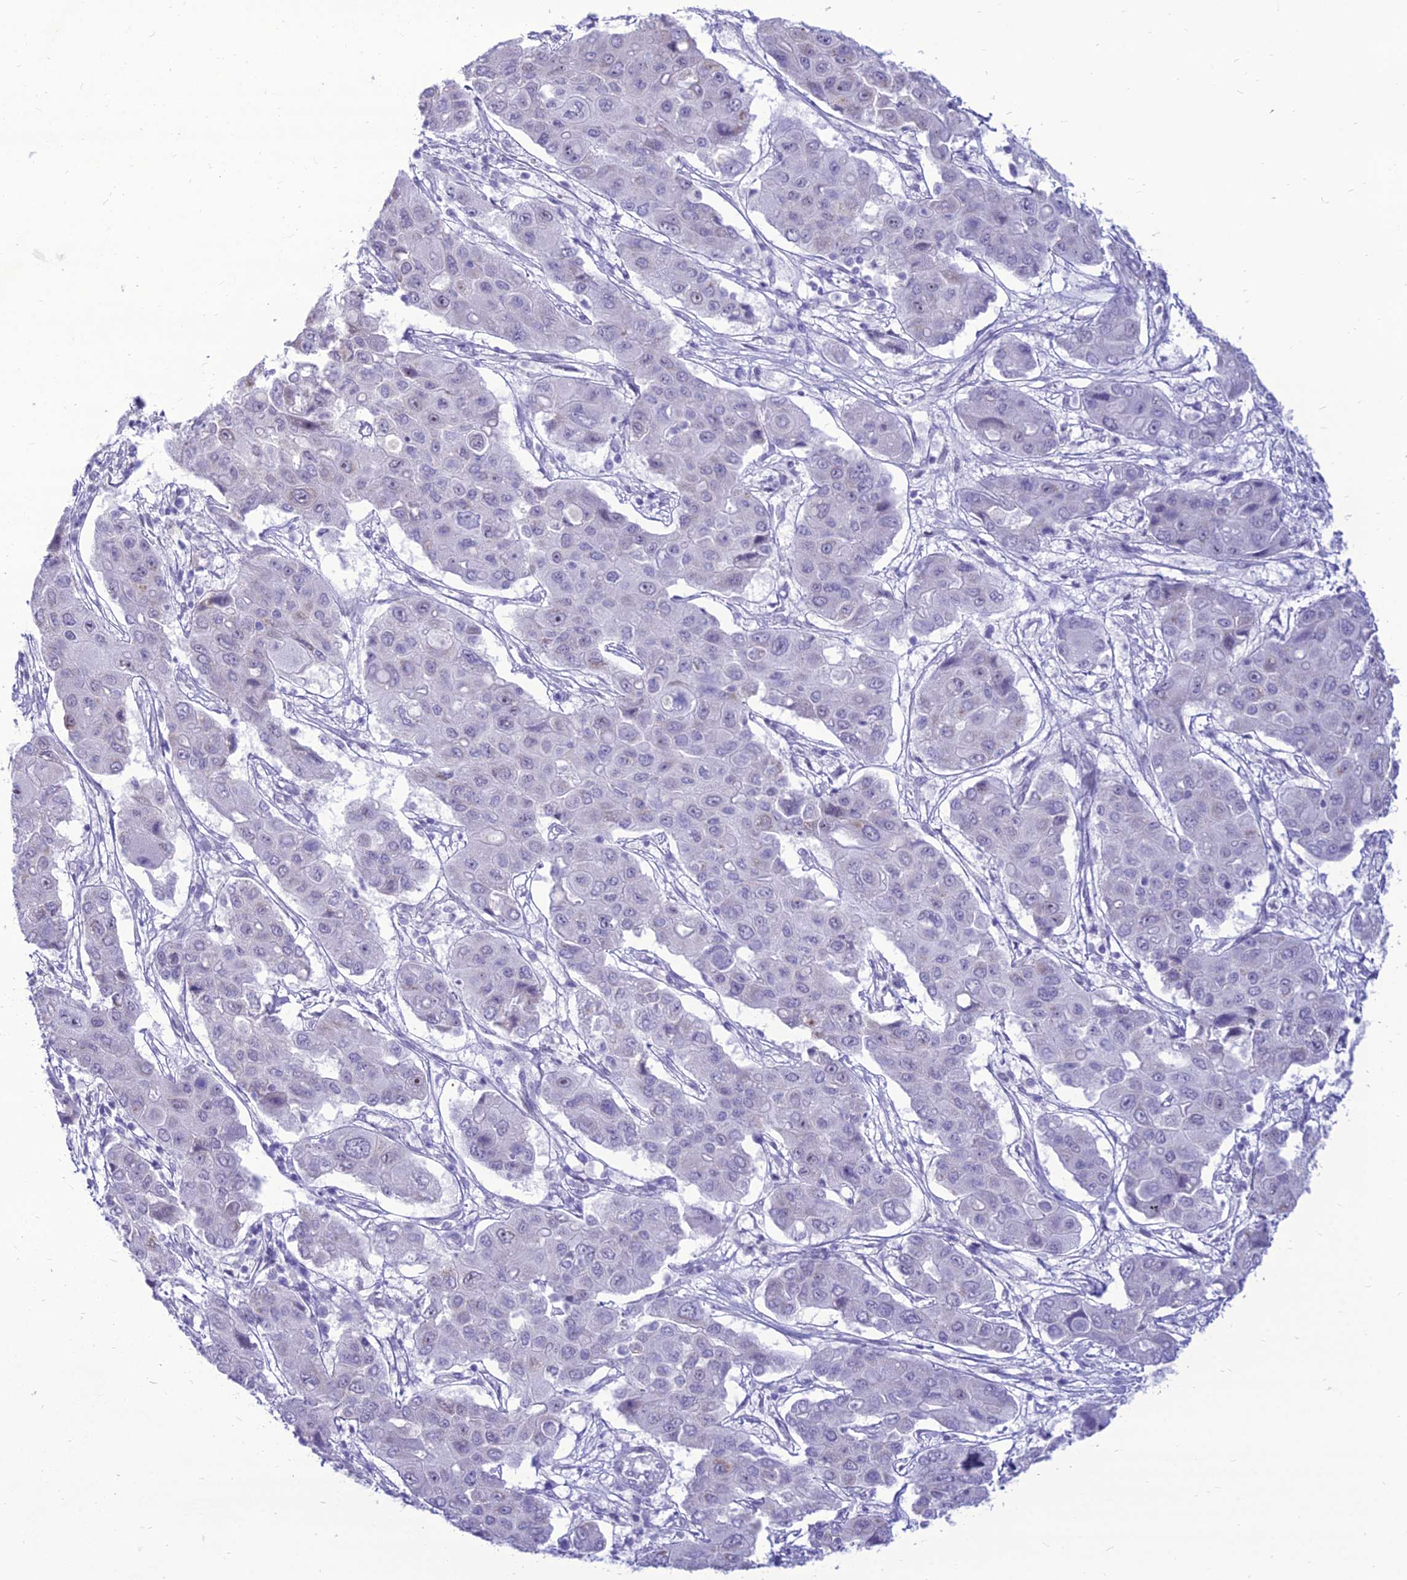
{"staining": {"intensity": "negative", "quantity": "none", "location": "none"}, "tissue": "liver cancer", "cell_type": "Tumor cells", "image_type": "cancer", "snomed": [{"axis": "morphology", "description": "Cholangiocarcinoma"}, {"axis": "topography", "description": "Liver"}], "caption": "A micrograph of human cholangiocarcinoma (liver) is negative for staining in tumor cells.", "gene": "DHX40", "patient": {"sex": "male", "age": 67}}